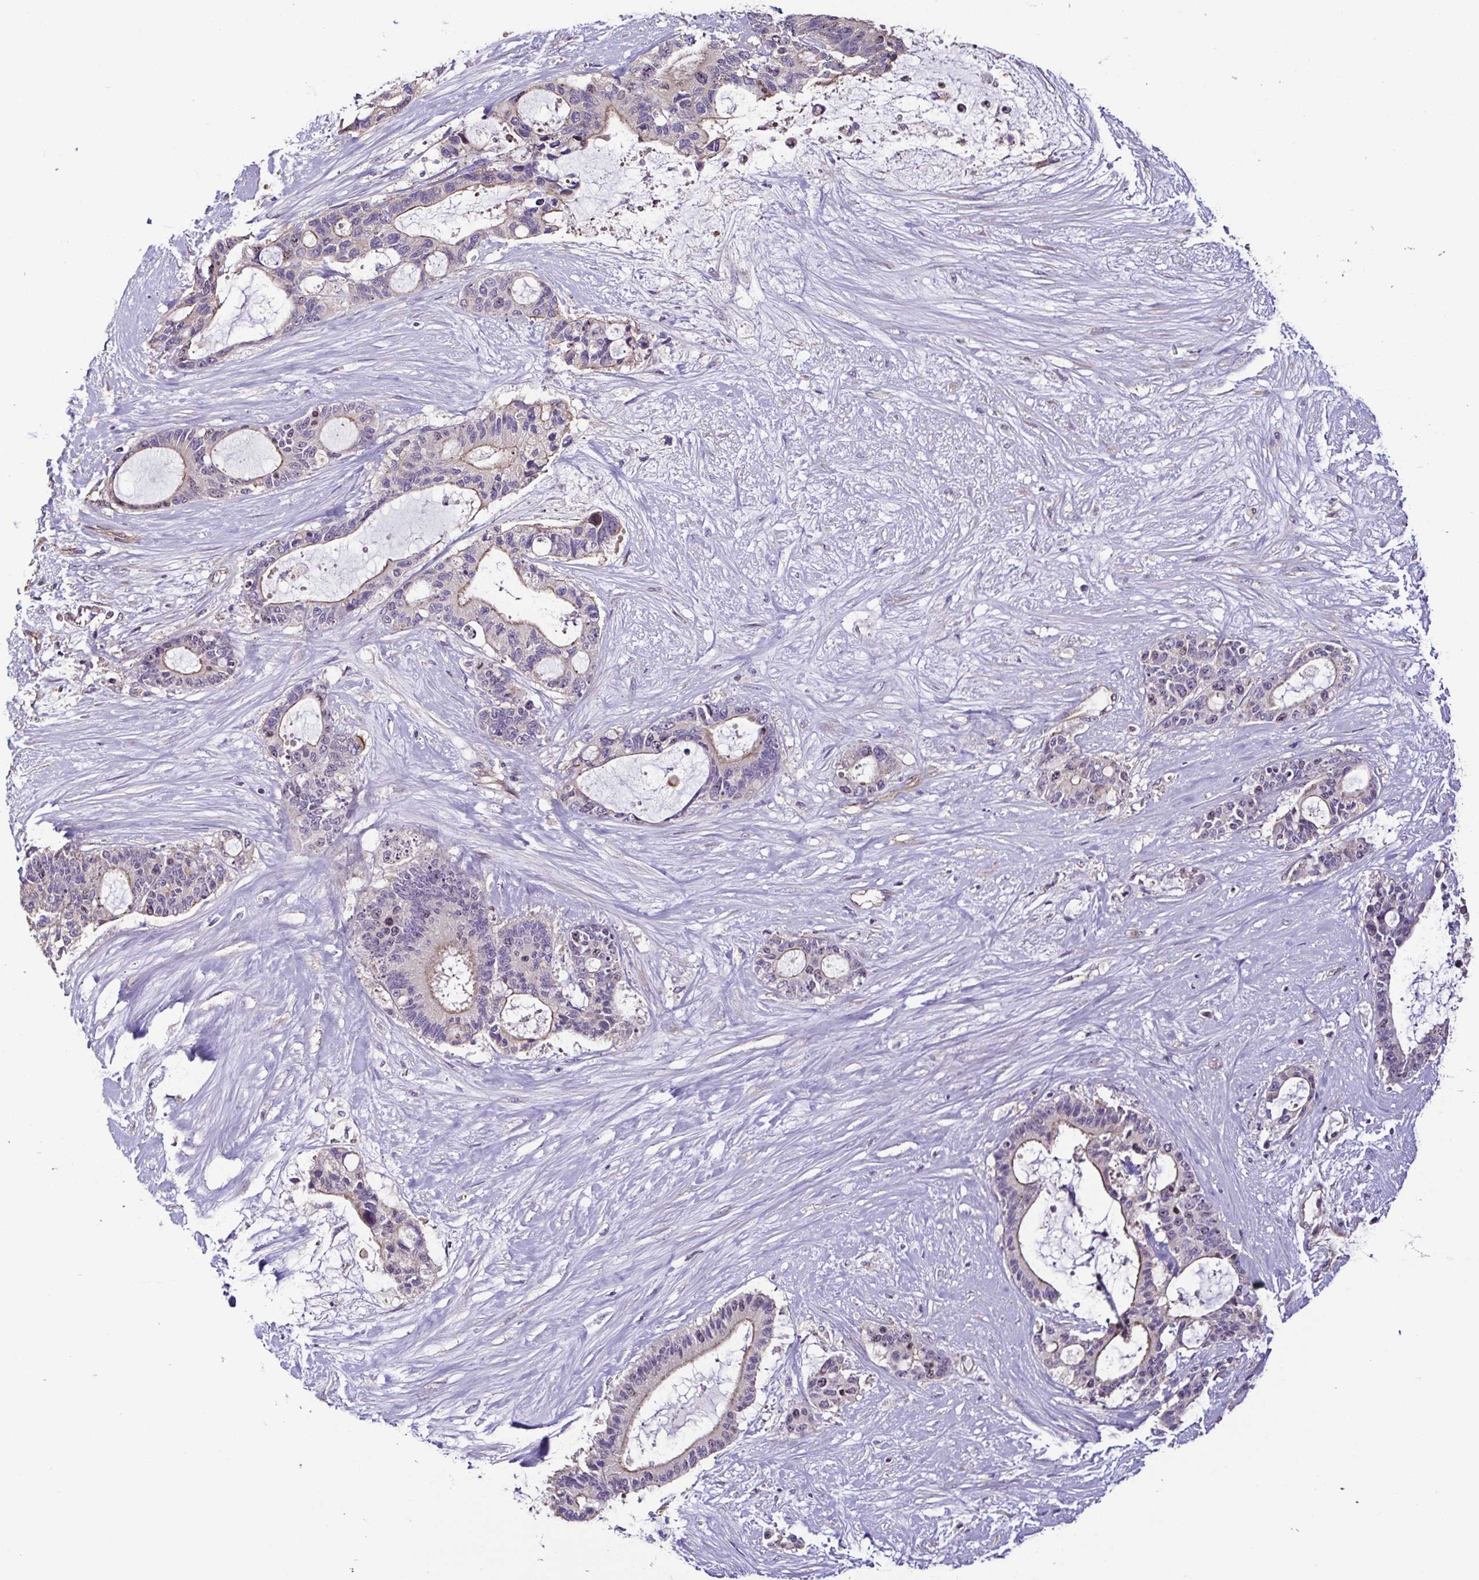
{"staining": {"intensity": "weak", "quantity": "<25%", "location": "cytoplasmic/membranous"}, "tissue": "liver cancer", "cell_type": "Tumor cells", "image_type": "cancer", "snomed": [{"axis": "morphology", "description": "Normal tissue, NOS"}, {"axis": "morphology", "description": "Cholangiocarcinoma"}, {"axis": "topography", "description": "Liver"}, {"axis": "topography", "description": "Peripheral nerve tissue"}], "caption": "This photomicrograph is of cholangiocarcinoma (liver) stained with IHC to label a protein in brown with the nuclei are counter-stained blue. There is no staining in tumor cells.", "gene": "LMOD2", "patient": {"sex": "female", "age": 73}}